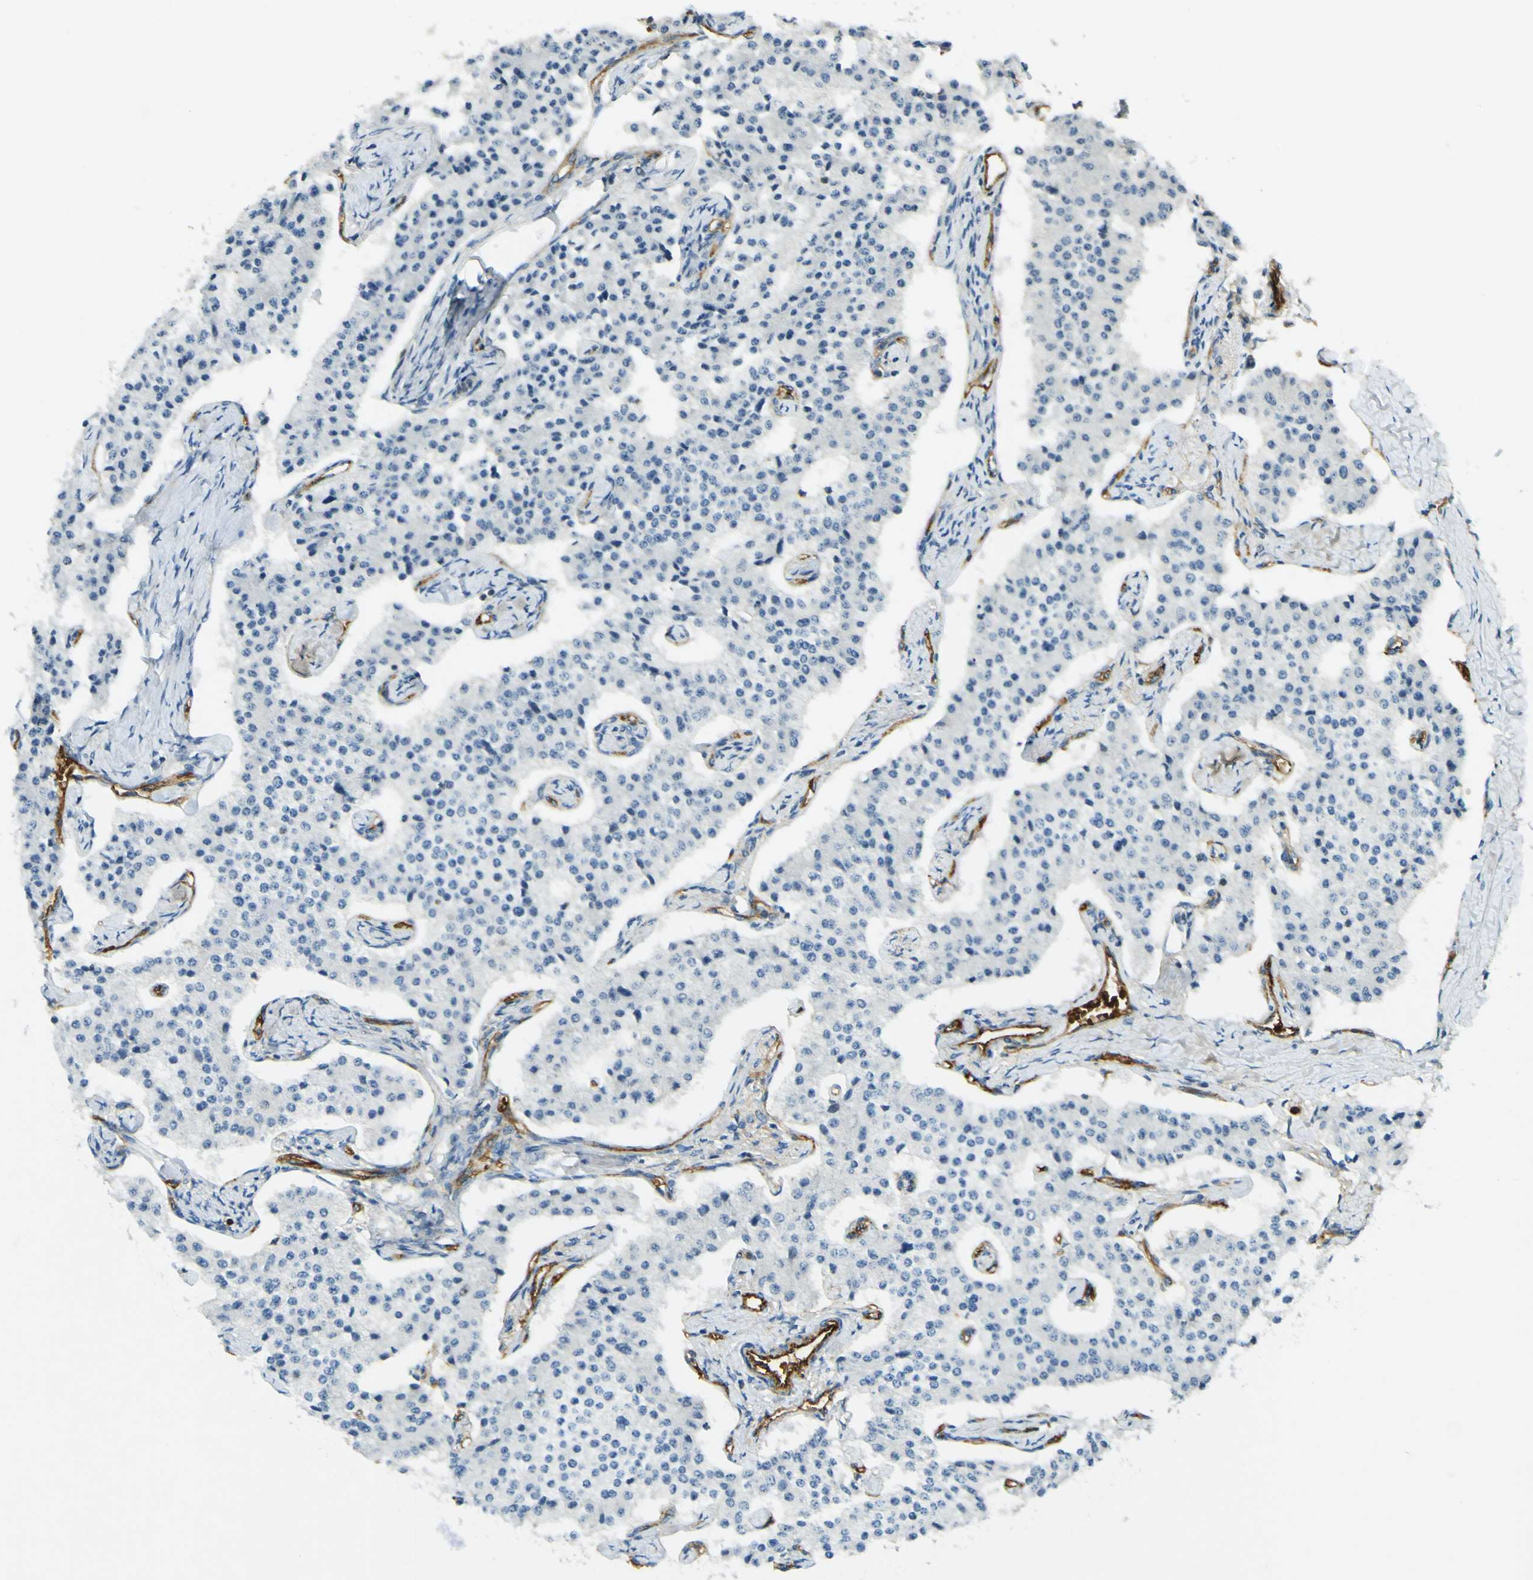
{"staining": {"intensity": "negative", "quantity": "none", "location": "none"}, "tissue": "carcinoid", "cell_type": "Tumor cells", "image_type": "cancer", "snomed": [{"axis": "morphology", "description": "Carcinoid, malignant, NOS"}, {"axis": "topography", "description": "Colon"}], "caption": "Immunohistochemistry (IHC) micrograph of carcinoid (malignant) stained for a protein (brown), which exhibits no positivity in tumor cells.", "gene": "PLXDC1", "patient": {"sex": "female", "age": 52}}